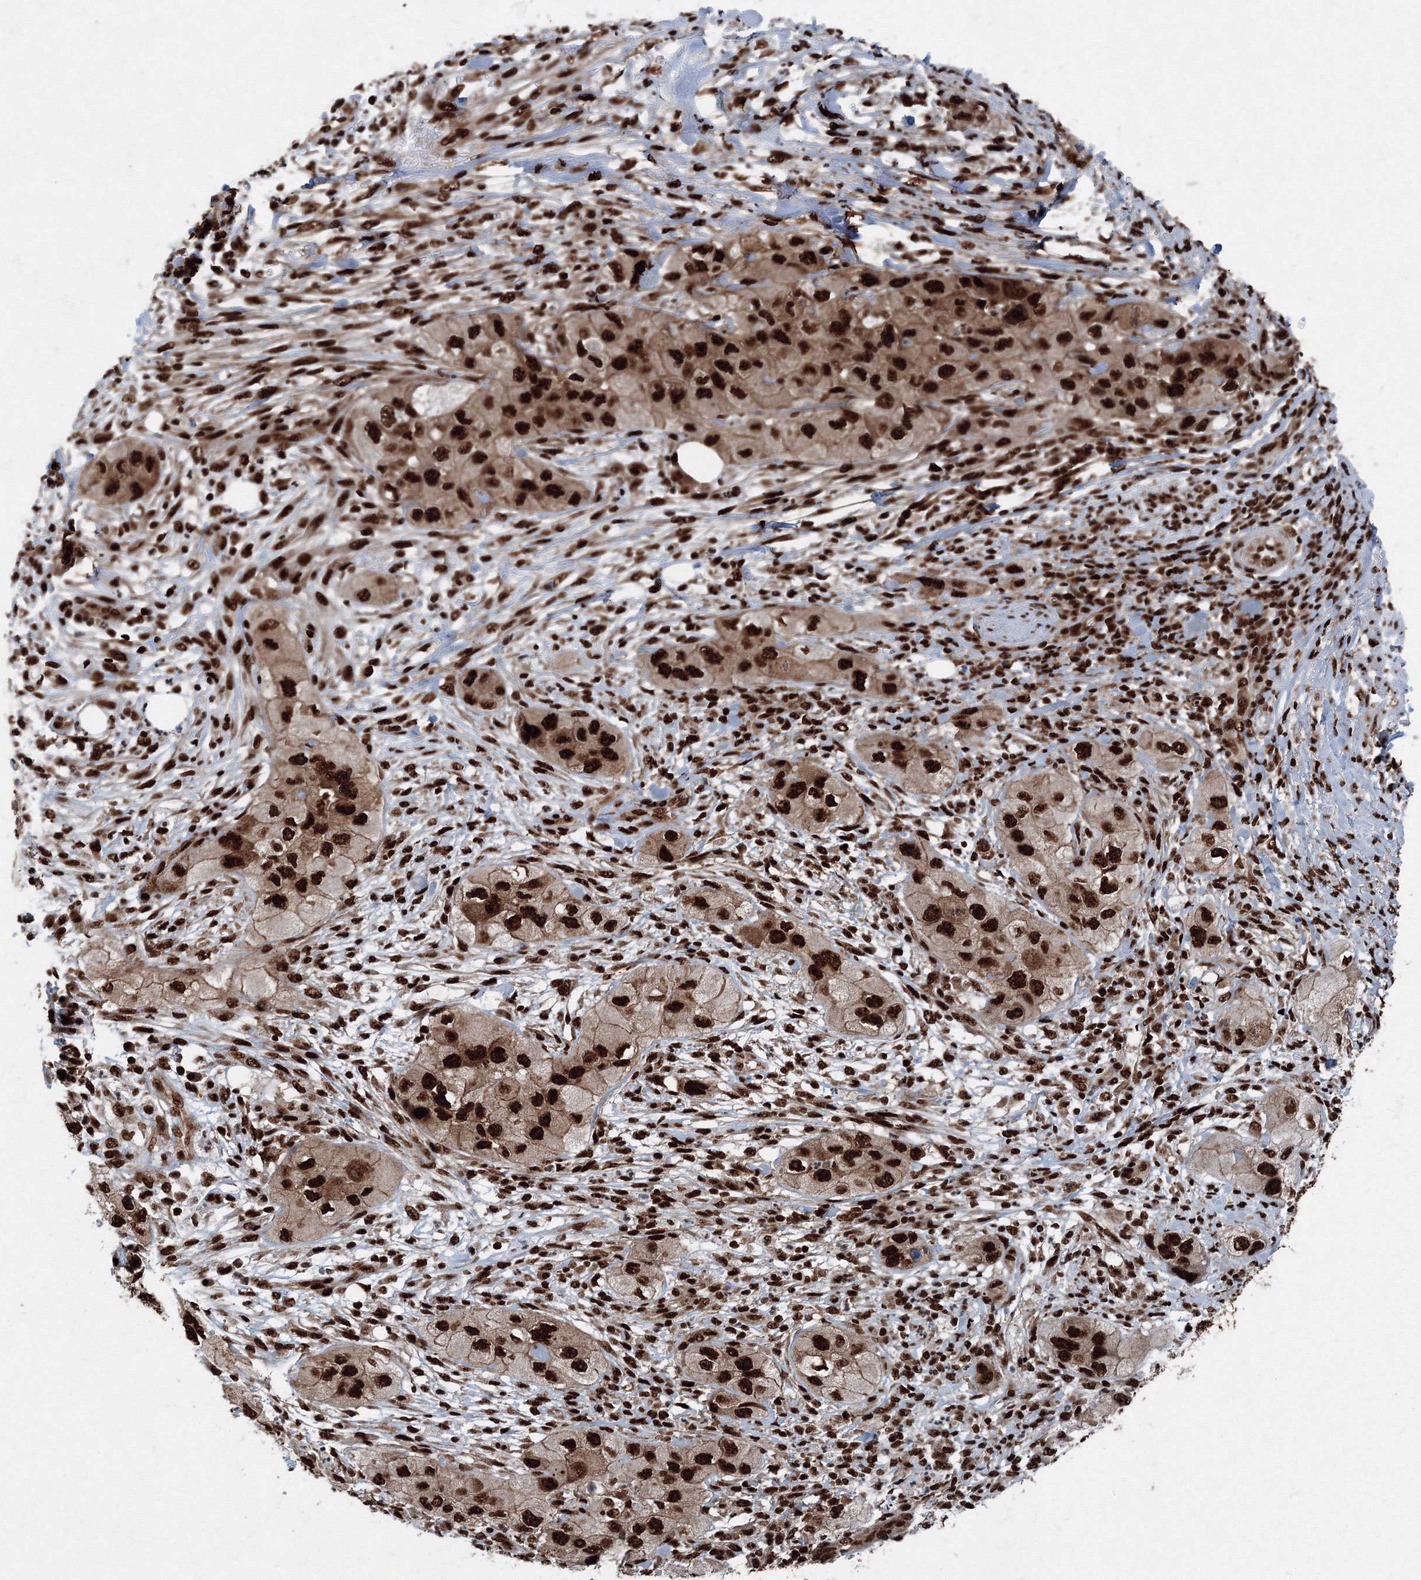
{"staining": {"intensity": "strong", "quantity": ">75%", "location": "nuclear"}, "tissue": "skin cancer", "cell_type": "Tumor cells", "image_type": "cancer", "snomed": [{"axis": "morphology", "description": "Squamous cell carcinoma, NOS"}, {"axis": "topography", "description": "Skin"}, {"axis": "topography", "description": "Subcutis"}], "caption": "Skin cancer (squamous cell carcinoma) stained with a brown dye displays strong nuclear positive expression in about >75% of tumor cells.", "gene": "SNRPC", "patient": {"sex": "male", "age": 73}}